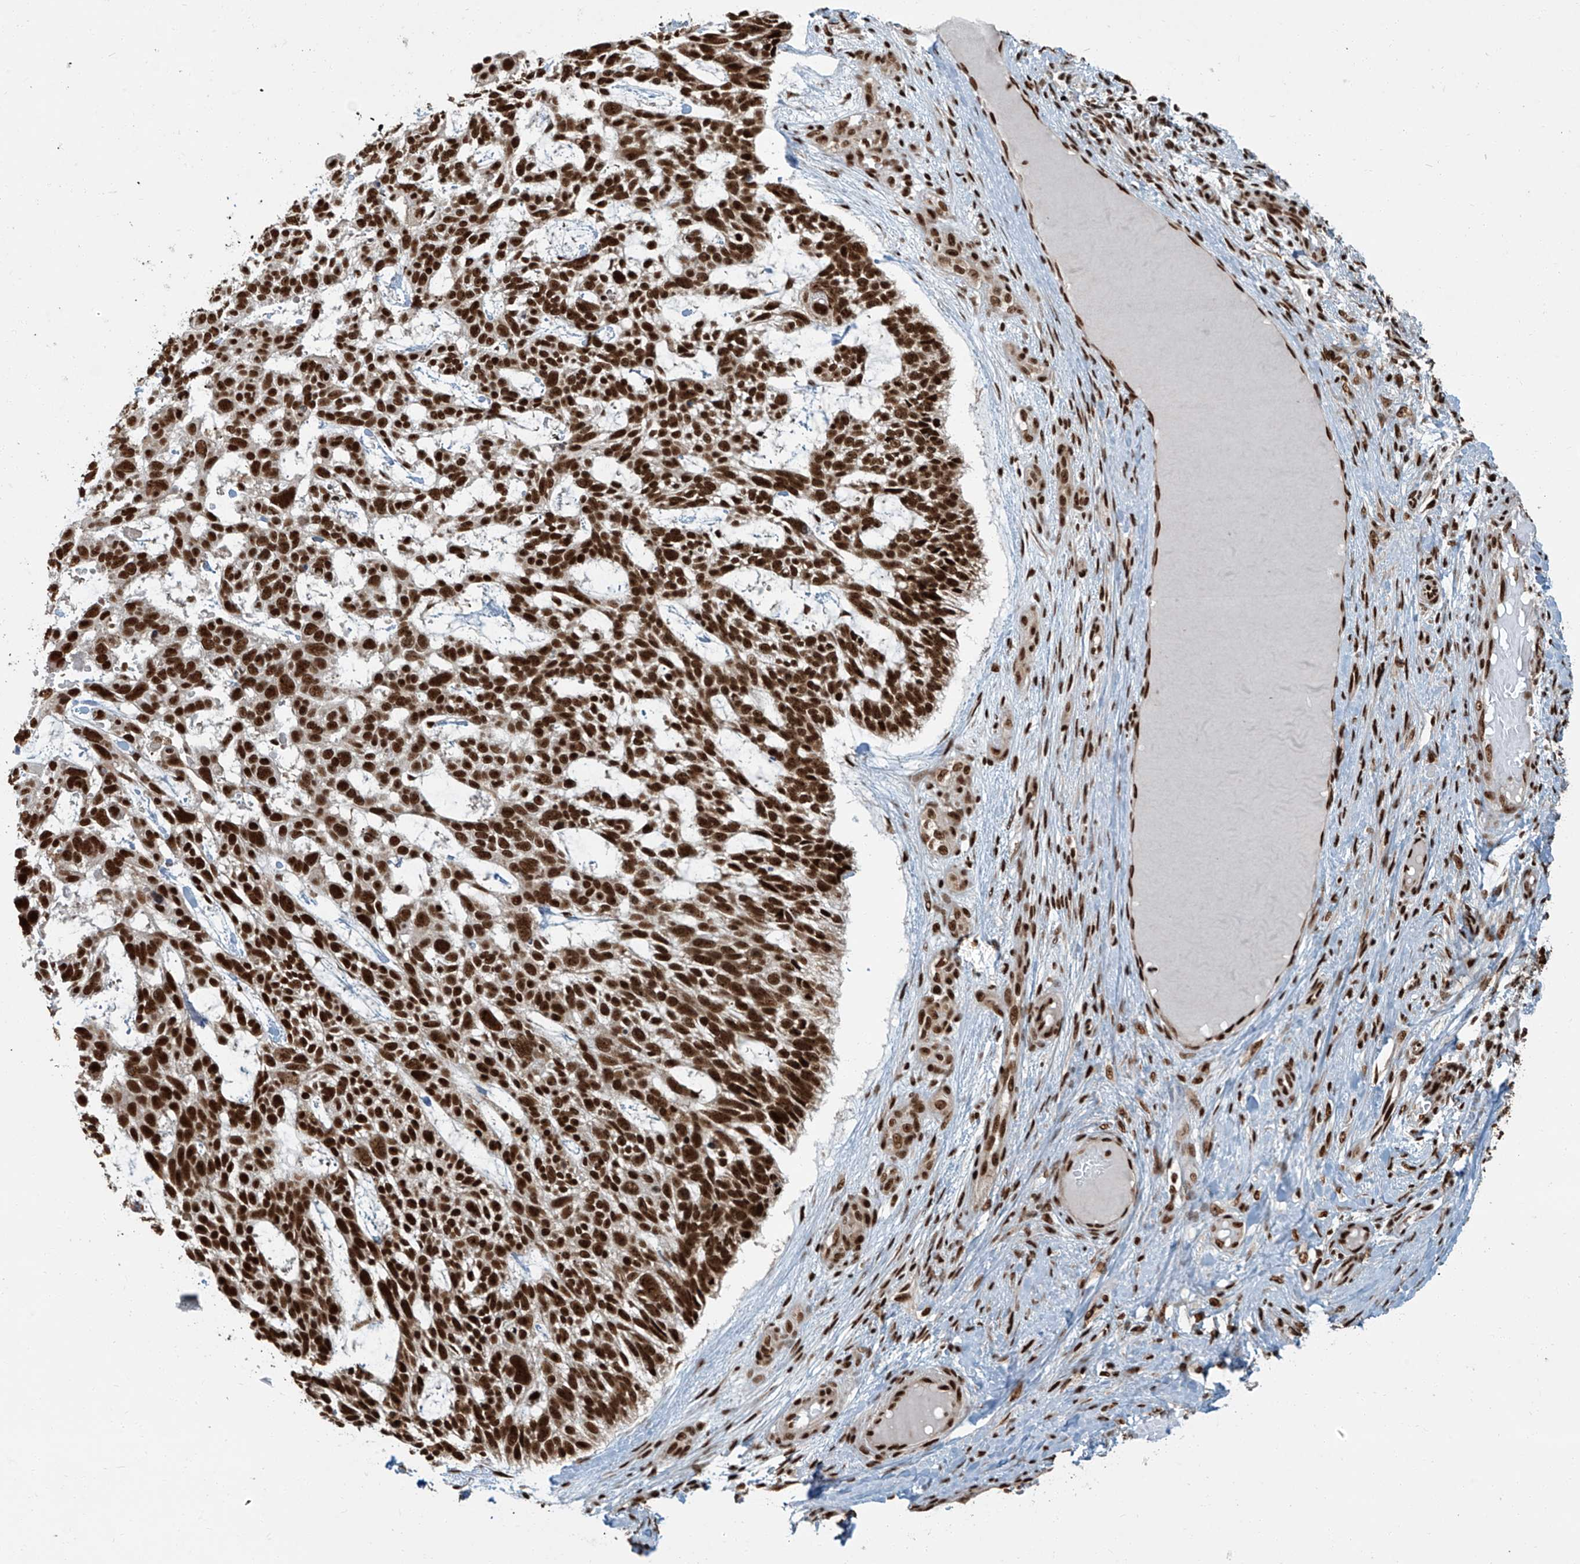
{"staining": {"intensity": "strong", "quantity": ">75%", "location": "nuclear"}, "tissue": "skin cancer", "cell_type": "Tumor cells", "image_type": "cancer", "snomed": [{"axis": "morphology", "description": "Basal cell carcinoma"}, {"axis": "topography", "description": "Skin"}], "caption": "A photomicrograph showing strong nuclear positivity in approximately >75% of tumor cells in skin cancer, as visualized by brown immunohistochemical staining.", "gene": "FAM193B", "patient": {"sex": "male", "age": 88}}